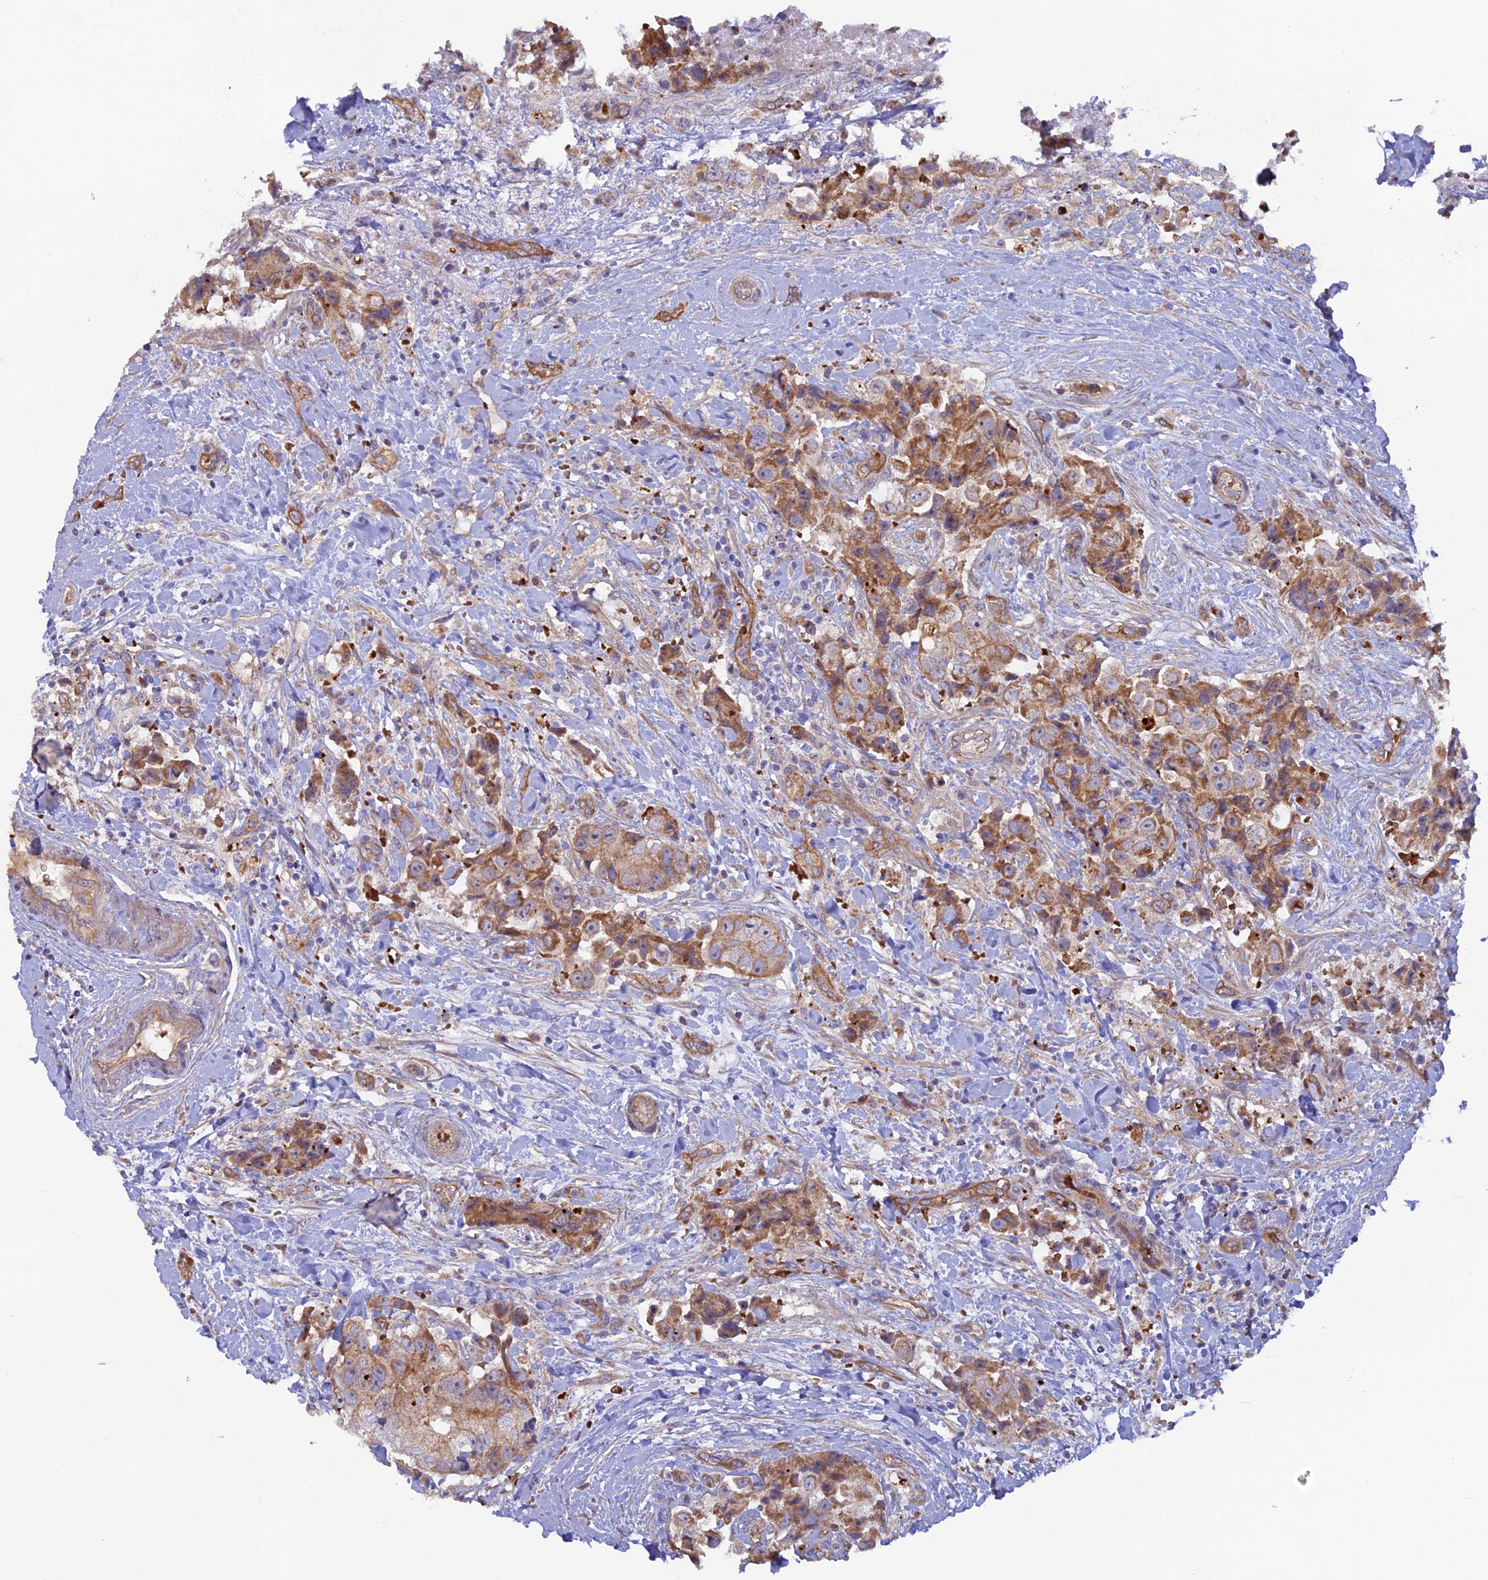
{"staining": {"intensity": "moderate", "quantity": ">75%", "location": "cytoplasmic/membranous"}, "tissue": "breast cancer", "cell_type": "Tumor cells", "image_type": "cancer", "snomed": [{"axis": "morphology", "description": "Normal tissue, NOS"}, {"axis": "morphology", "description": "Duct carcinoma"}, {"axis": "topography", "description": "Breast"}], "caption": "An IHC histopathology image of tumor tissue is shown. Protein staining in brown highlights moderate cytoplasmic/membranous positivity in breast cancer (intraductal carcinoma) within tumor cells.", "gene": "DUS3L", "patient": {"sex": "female", "age": 62}}